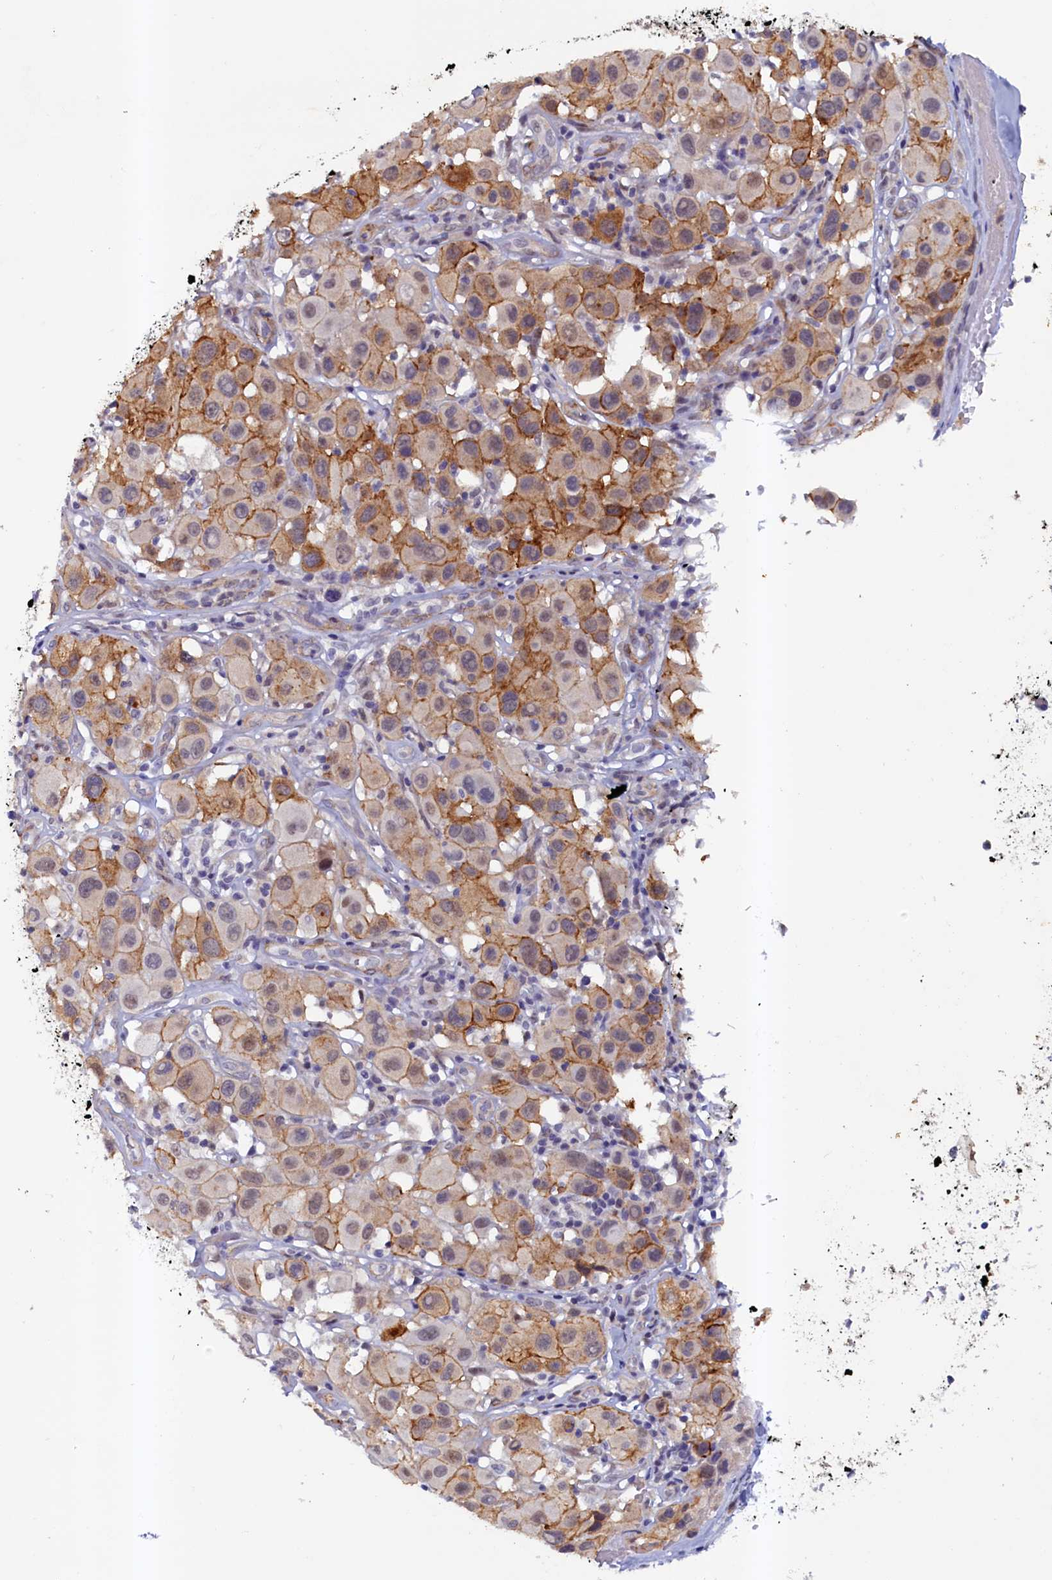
{"staining": {"intensity": "moderate", "quantity": "<25%", "location": "cytoplasmic/membranous"}, "tissue": "melanoma", "cell_type": "Tumor cells", "image_type": "cancer", "snomed": [{"axis": "morphology", "description": "Malignant melanoma, Metastatic site"}, {"axis": "topography", "description": "Skin"}], "caption": "Brown immunohistochemical staining in melanoma shows moderate cytoplasmic/membranous expression in approximately <25% of tumor cells.", "gene": "PACSIN3", "patient": {"sex": "male", "age": 41}}